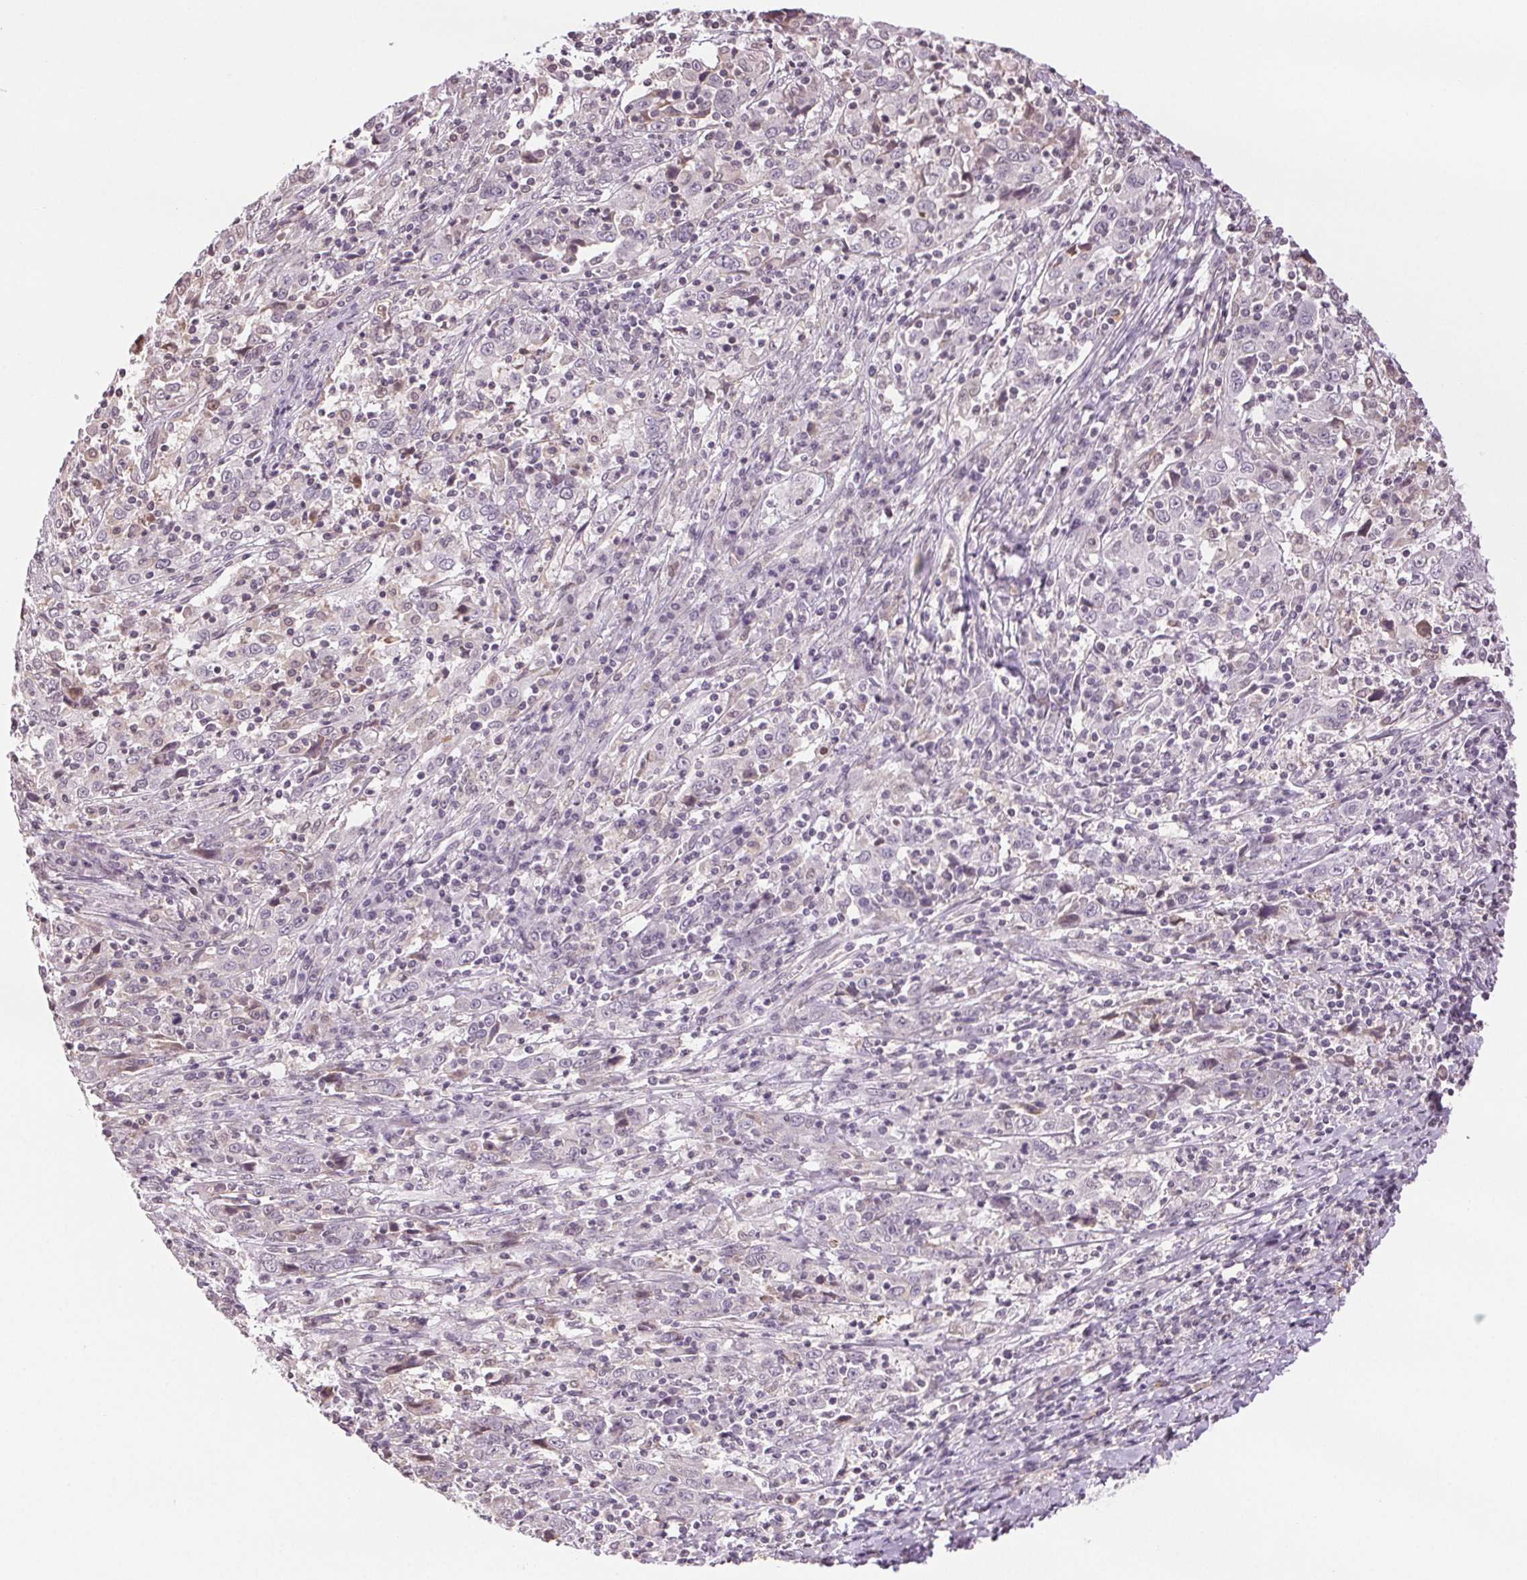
{"staining": {"intensity": "negative", "quantity": "none", "location": "none"}, "tissue": "cervical cancer", "cell_type": "Tumor cells", "image_type": "cancer", "snomed": [{"axis": "morphology", "description": "Squamous cell carcinoma, NOS"}, {"axis": "topography", "description": "Cervix"}], "caption": "The immunohistochemistry histopathology image has no significant staining in tumor cells of squamous cell carcinoma (cervical) tissue. (DAB immunohistochemistry (IHC) with hematoxylin counter stain).", "gene": "TNNT3", "patient": {"sex": "female", "age": 46}}